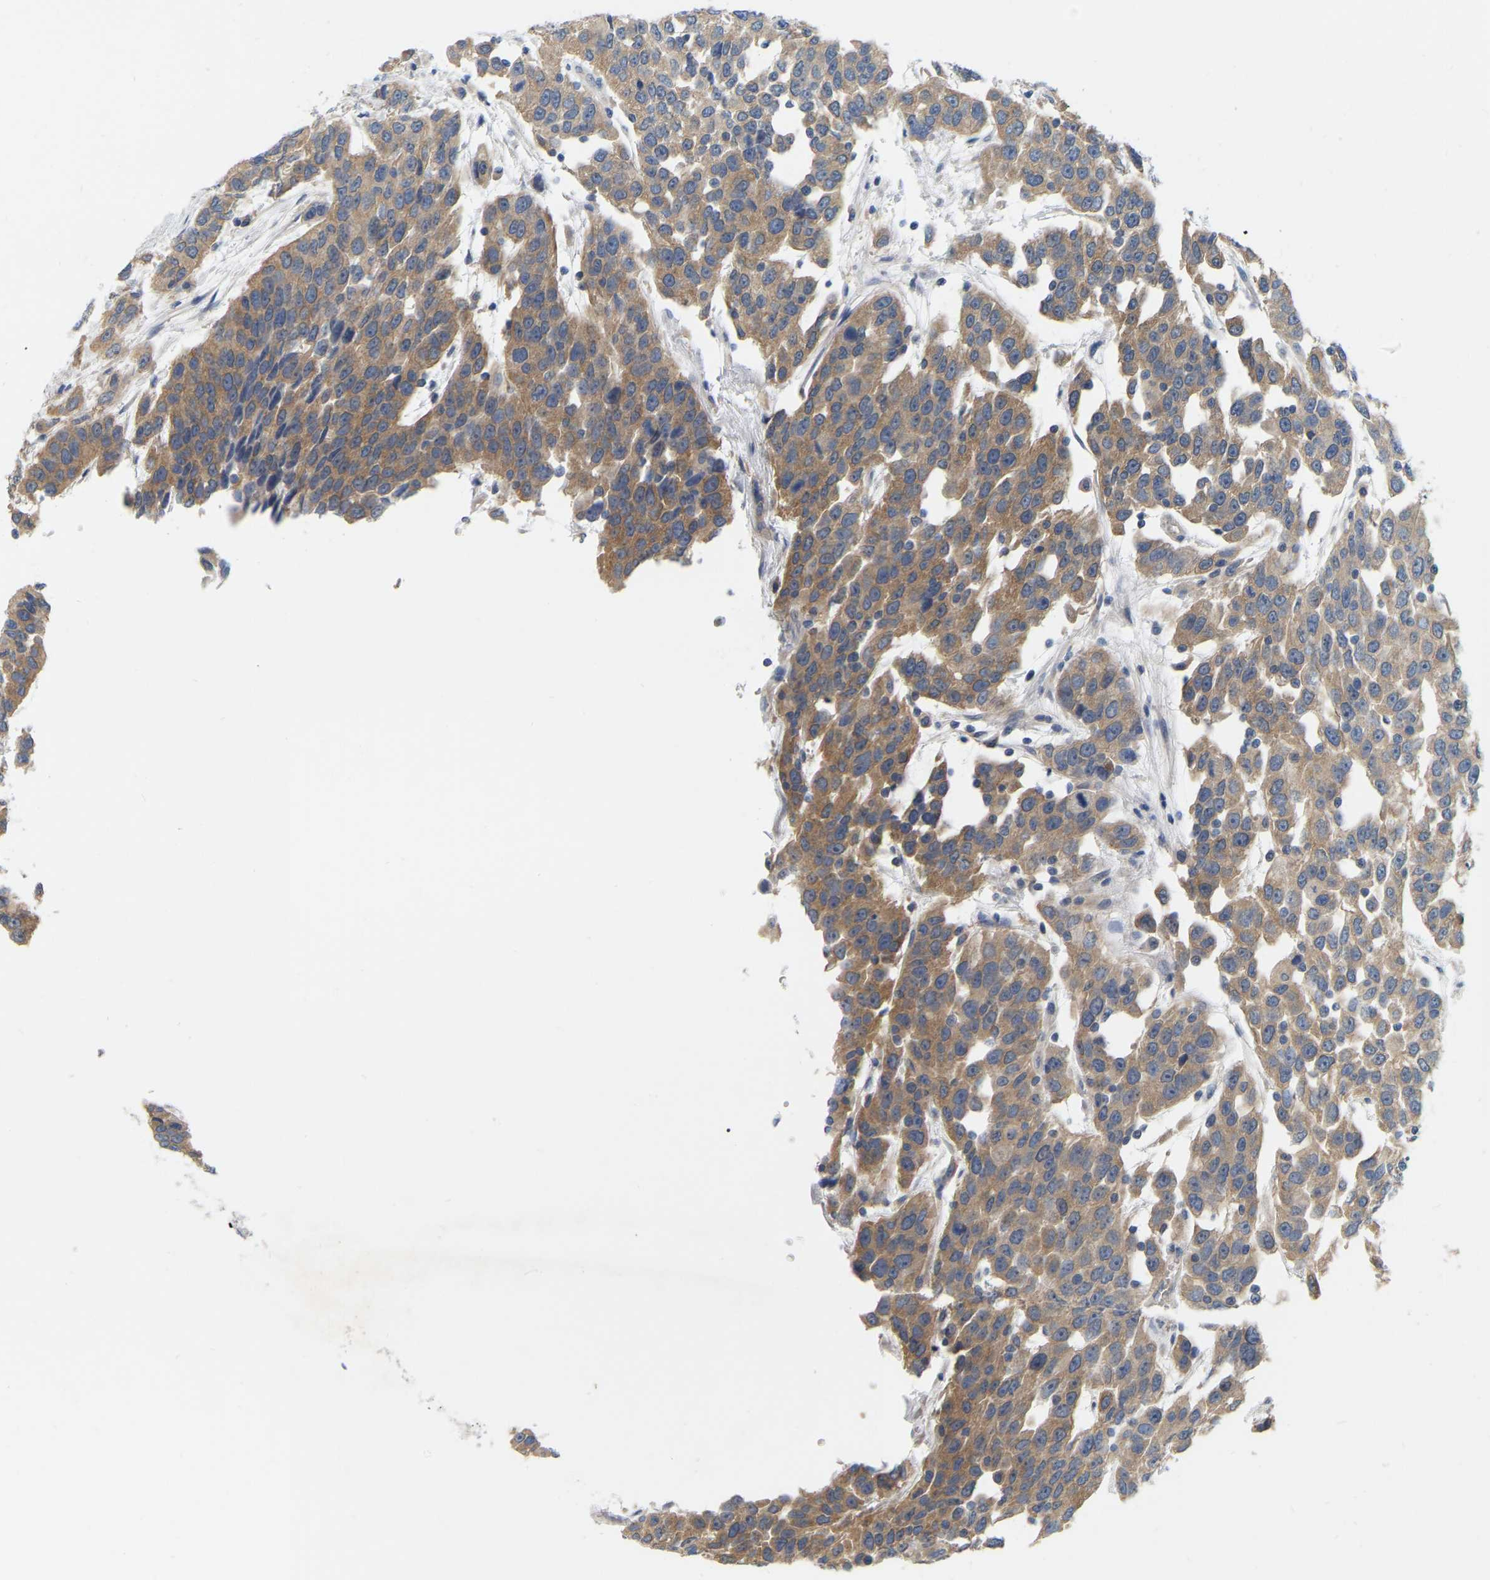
{"staining": {"intensity": "moderate", "quantity": ">75%", "location": "cytoplasmic/membranous"}, "tissue": "urothelial cancer", "cell_type": "Tumor cells", "image_type": "cancer", "snomed": [{"axis": "morphology", "description": "Urothelial carcinoma, High grade"}, {"axis": "topography", "description": "Urinary bladder"}], "caption": "Urothelial cancer tissue shows moderate cytoplasmic/membranous staining in about >75% of tumor cells, visualized by immunohistochemistry.", "gene": "WIPI2", "patient": {"sex": "female", "age": 80}}